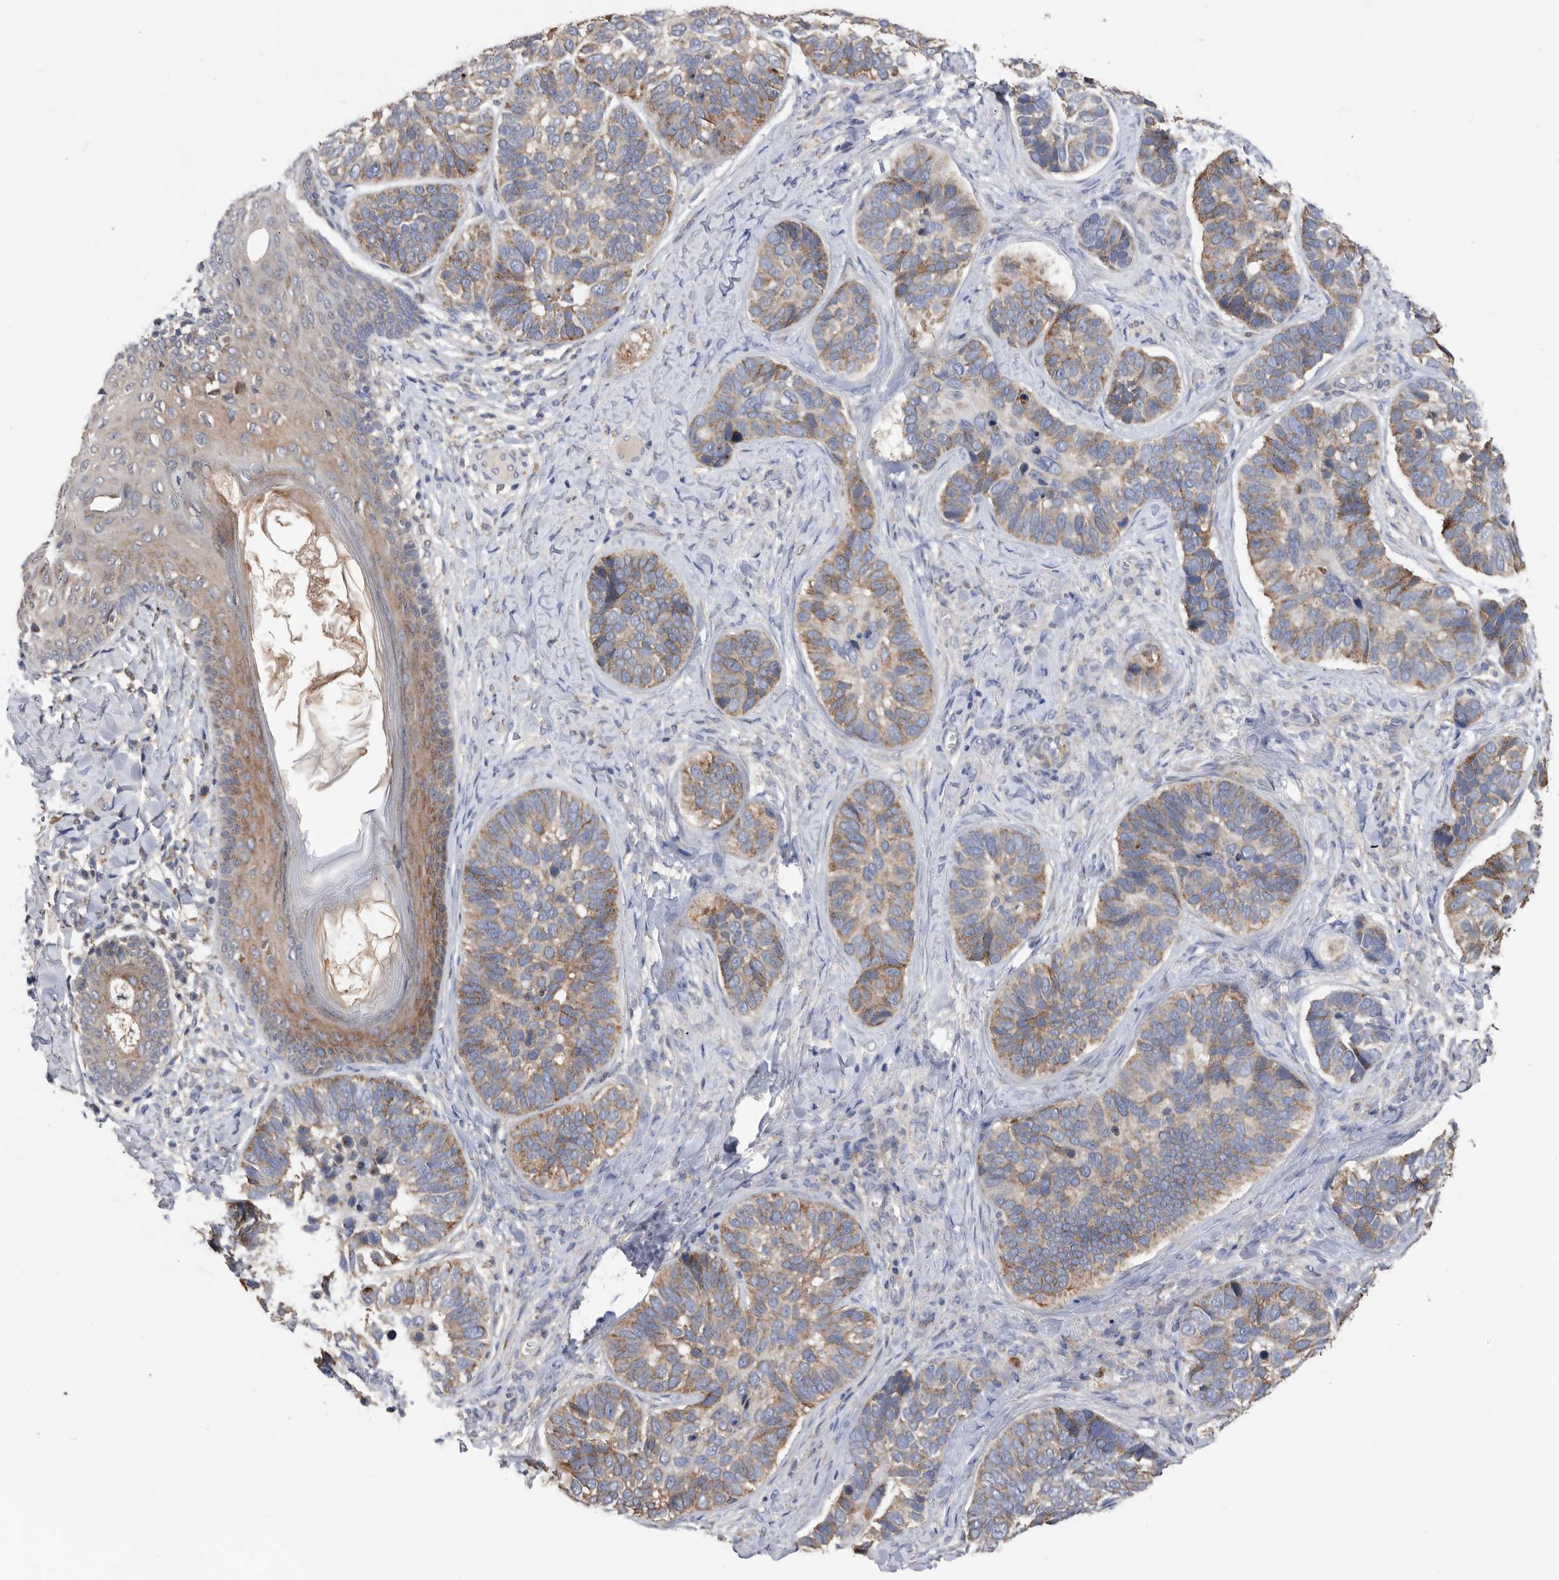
{"staining": {"intensity": "moderate", "quantity": ">75%", "location": "cytoplasmic/membranous"}, "tissue": "skin cancer", "cell_type": "Tumor cells", "image_type": "cancer", "snomed": [{"axis": "morphology", "description": "Basal cell carcinoma"}, {"axis": "topography", "description": "Skin"}], "caption": "Protein staining of basal cell carcinoma (skin) tissue reveals moderate cytoplasmic/membranous staining in about >75% of tumor cells.", "gene": "CRISPLD2", "patient": {"sex": "male", "age": 62}}